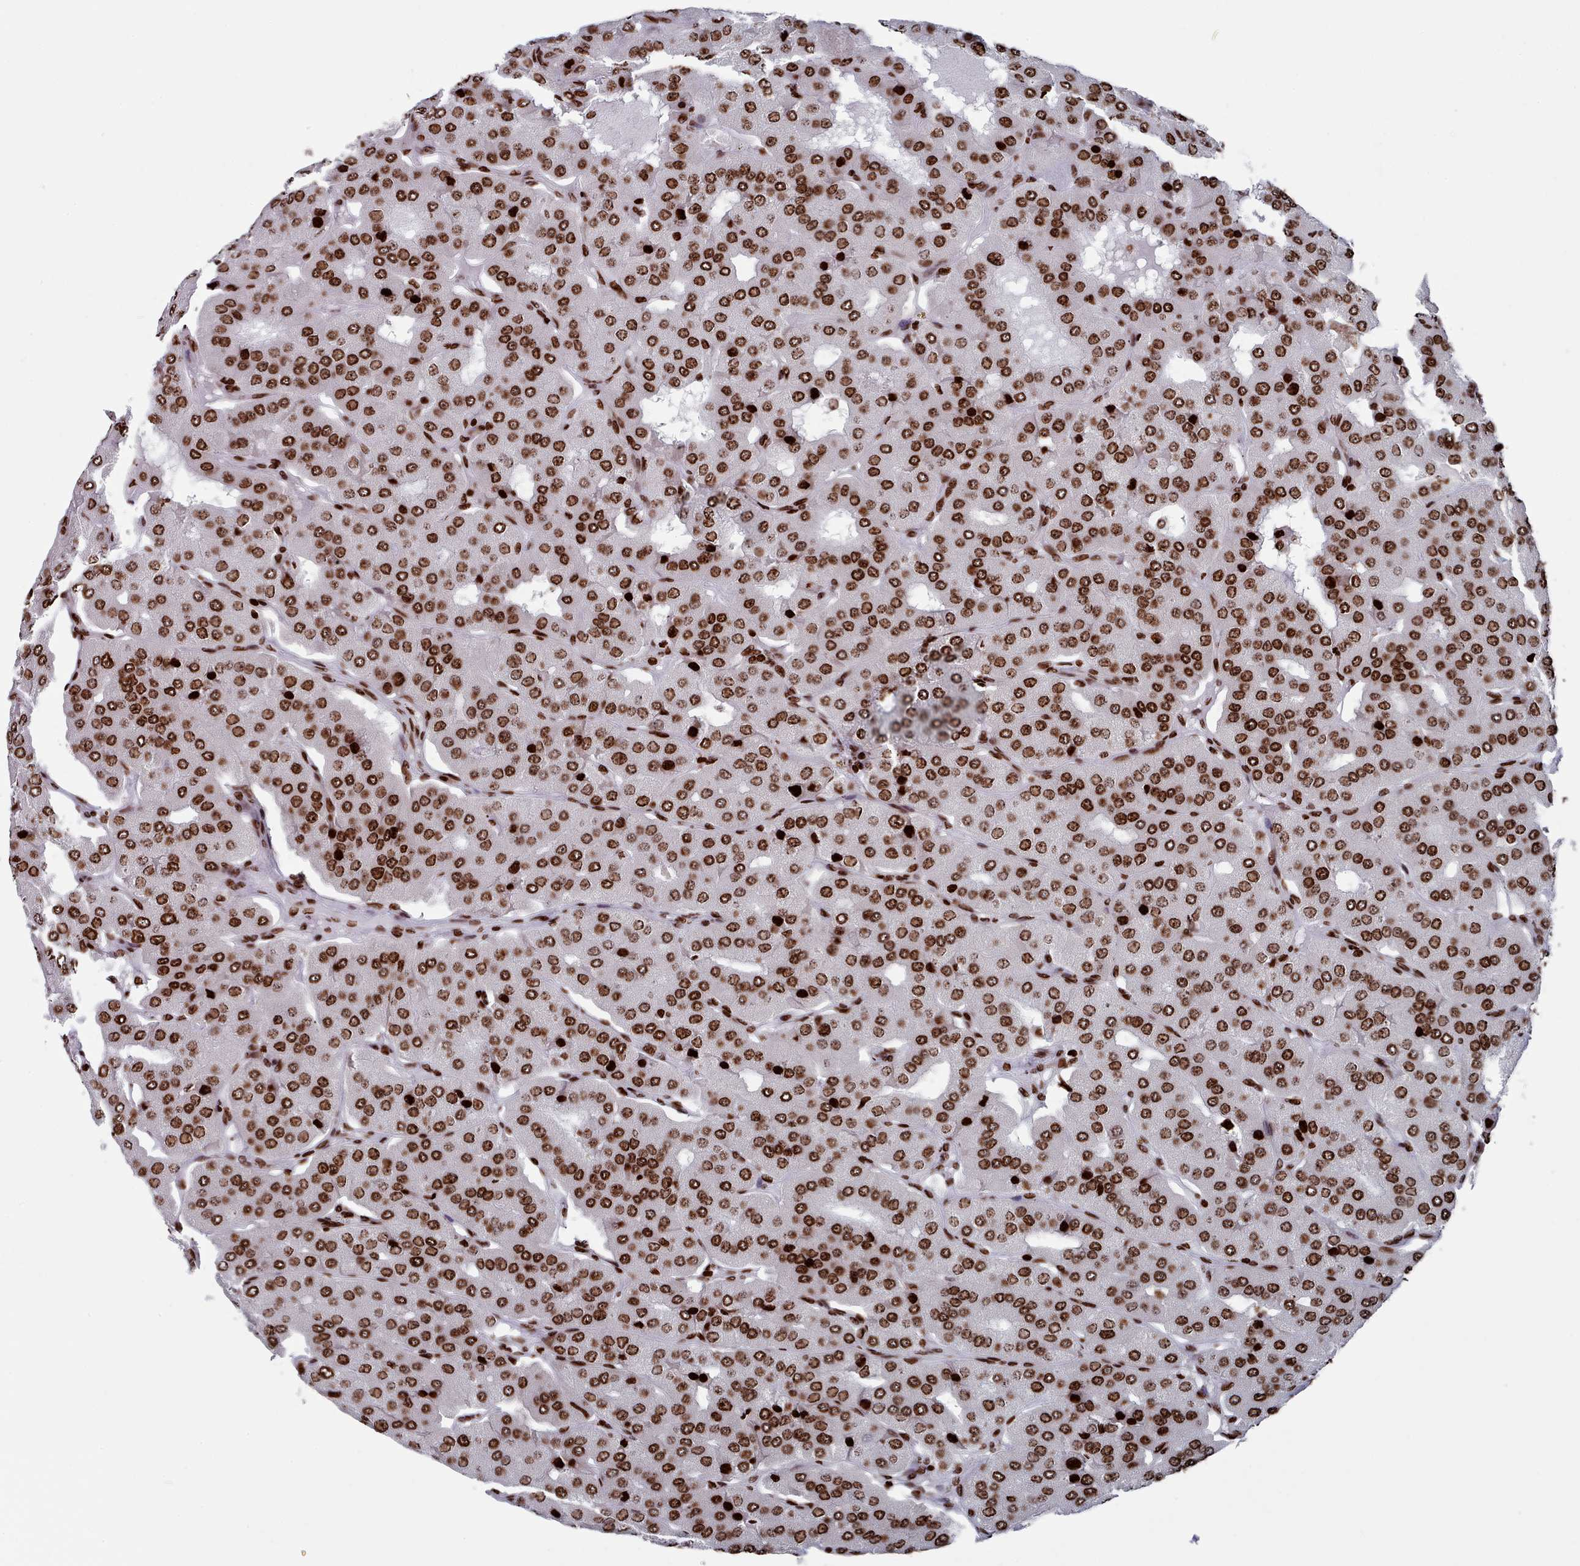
{"staining": {"intensity": "strong", "quantity": ">75%", "location": "nuclear"}, "tissue": "parathyroid gland", "cell_type": "Glandular cells", "image_type": "normal", "snomed": [{"axis": "morphology", "description": "Normal tissue, NOS"}, {"axis": "morphology", "description": "Adenoma, NOS"}, {"axis": "topography", "description": "Parathyroid gland"}], "caption": "Immunohistochemistry (IHC) (DAB) staining of unremarkable parathyroid gland demonstrates strong nuclear protein positivity in about >75% of glandular cells. The staining was performed using DAB, with brown indicating positive protein expression. Nuclei are stained blue with hematoxylin.", "gene": "PCDHB11", "patient": {"sex": "female", "age": 86}}